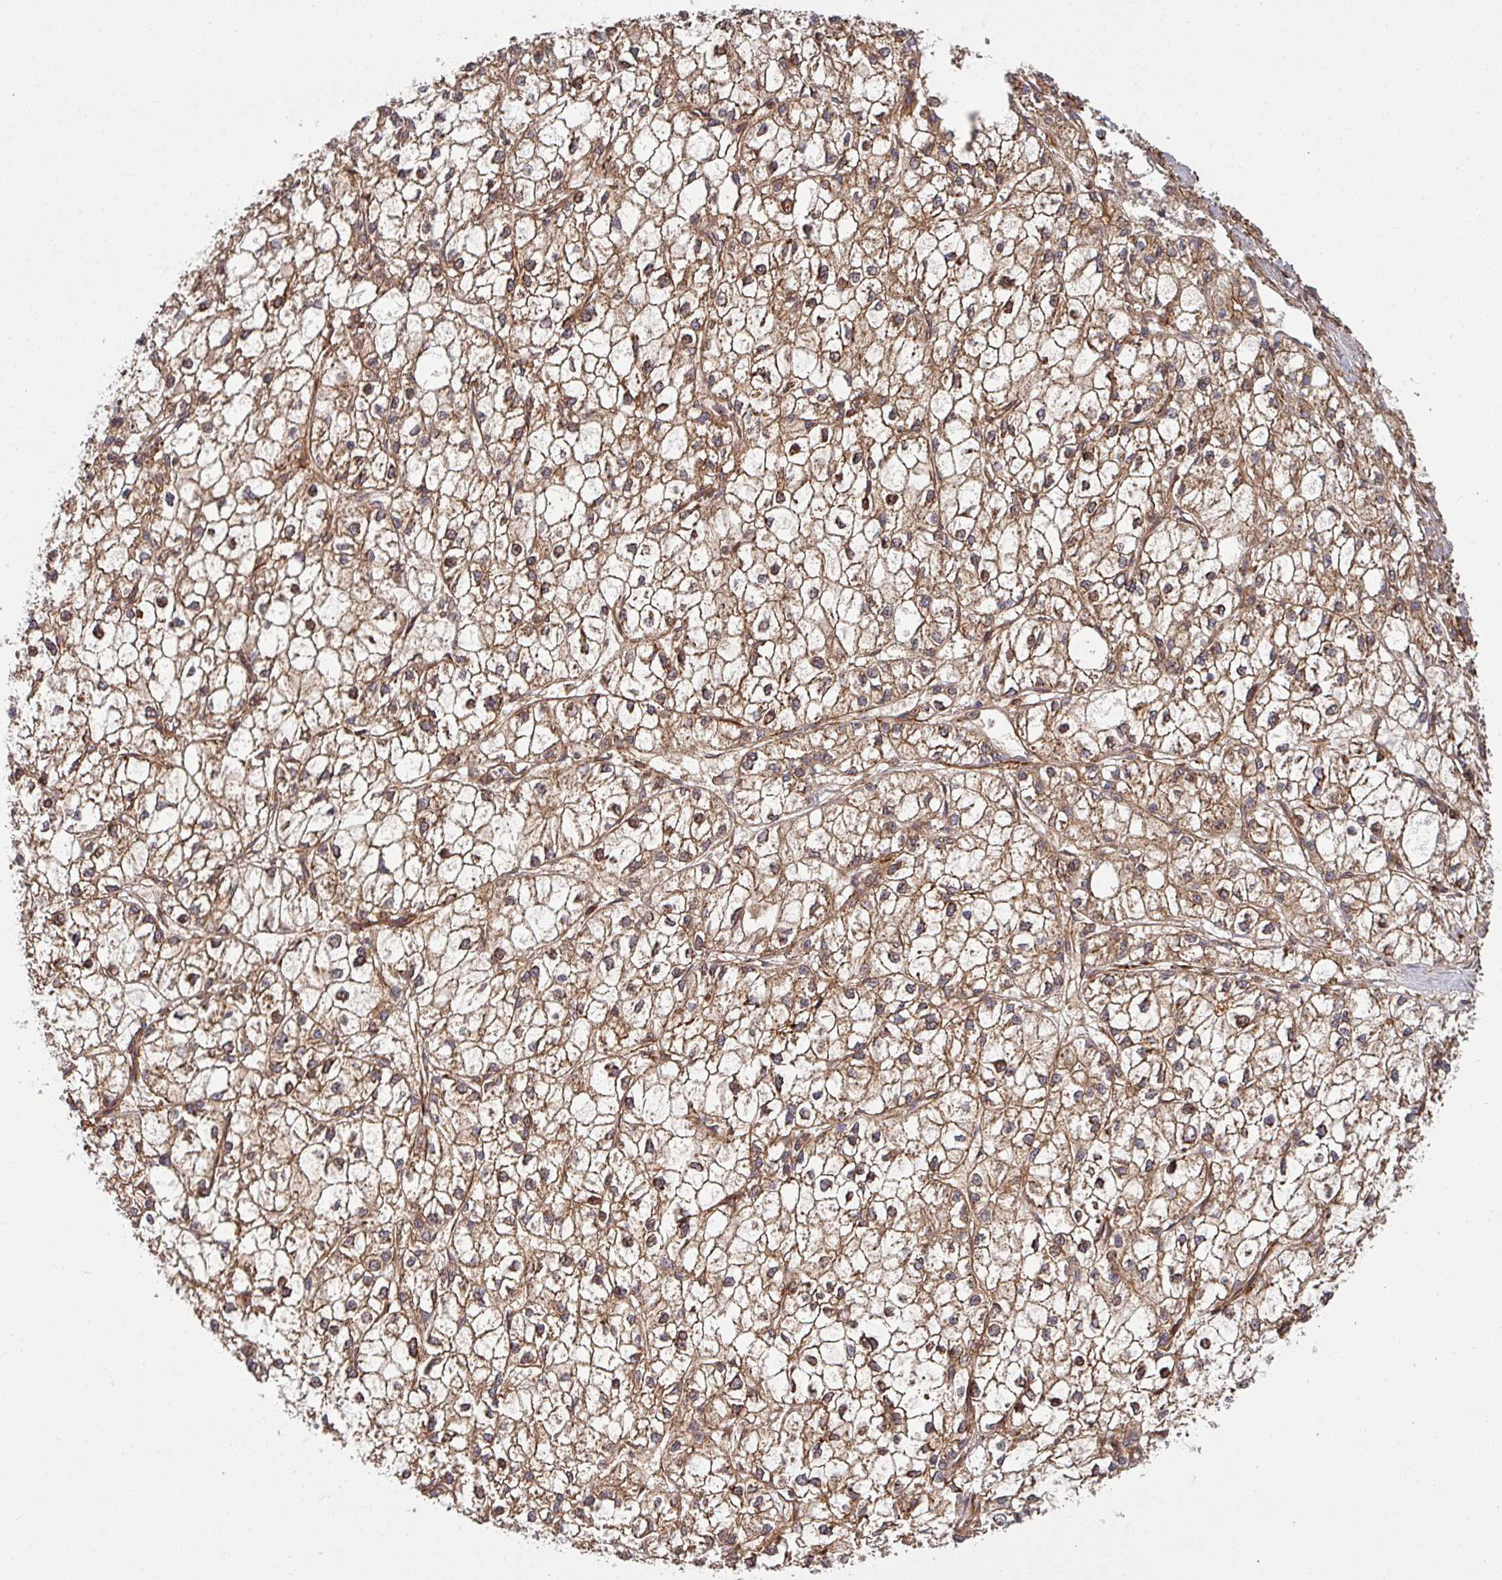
{"staining": {"intensity": "moderate", "quantity": ">75%", "location": "cytoplasmic/membranous"}, "tissue": "liver cancer", "cell_type": "Tumor cells", "image_type": "cancer", "snomed": [{"axis": "morphology", "description": "Carcinoma, Hepatocellular, NOS"}, {"axis": "topography", "description": "Liver"}], "caption": "Brown immunohistochemical staining in human liver cancer reveals moderate cytoplasmic/membranous staining in about >75% of tumor cells. The protein is stained brown, and the nuclei are stained in blue (DAB (3,3'-diaminobenzidine) IHC with brightfield microscopy, high magnification).", "gene": "RAB5A", "patient": {"sex": "female", "age": 43}}